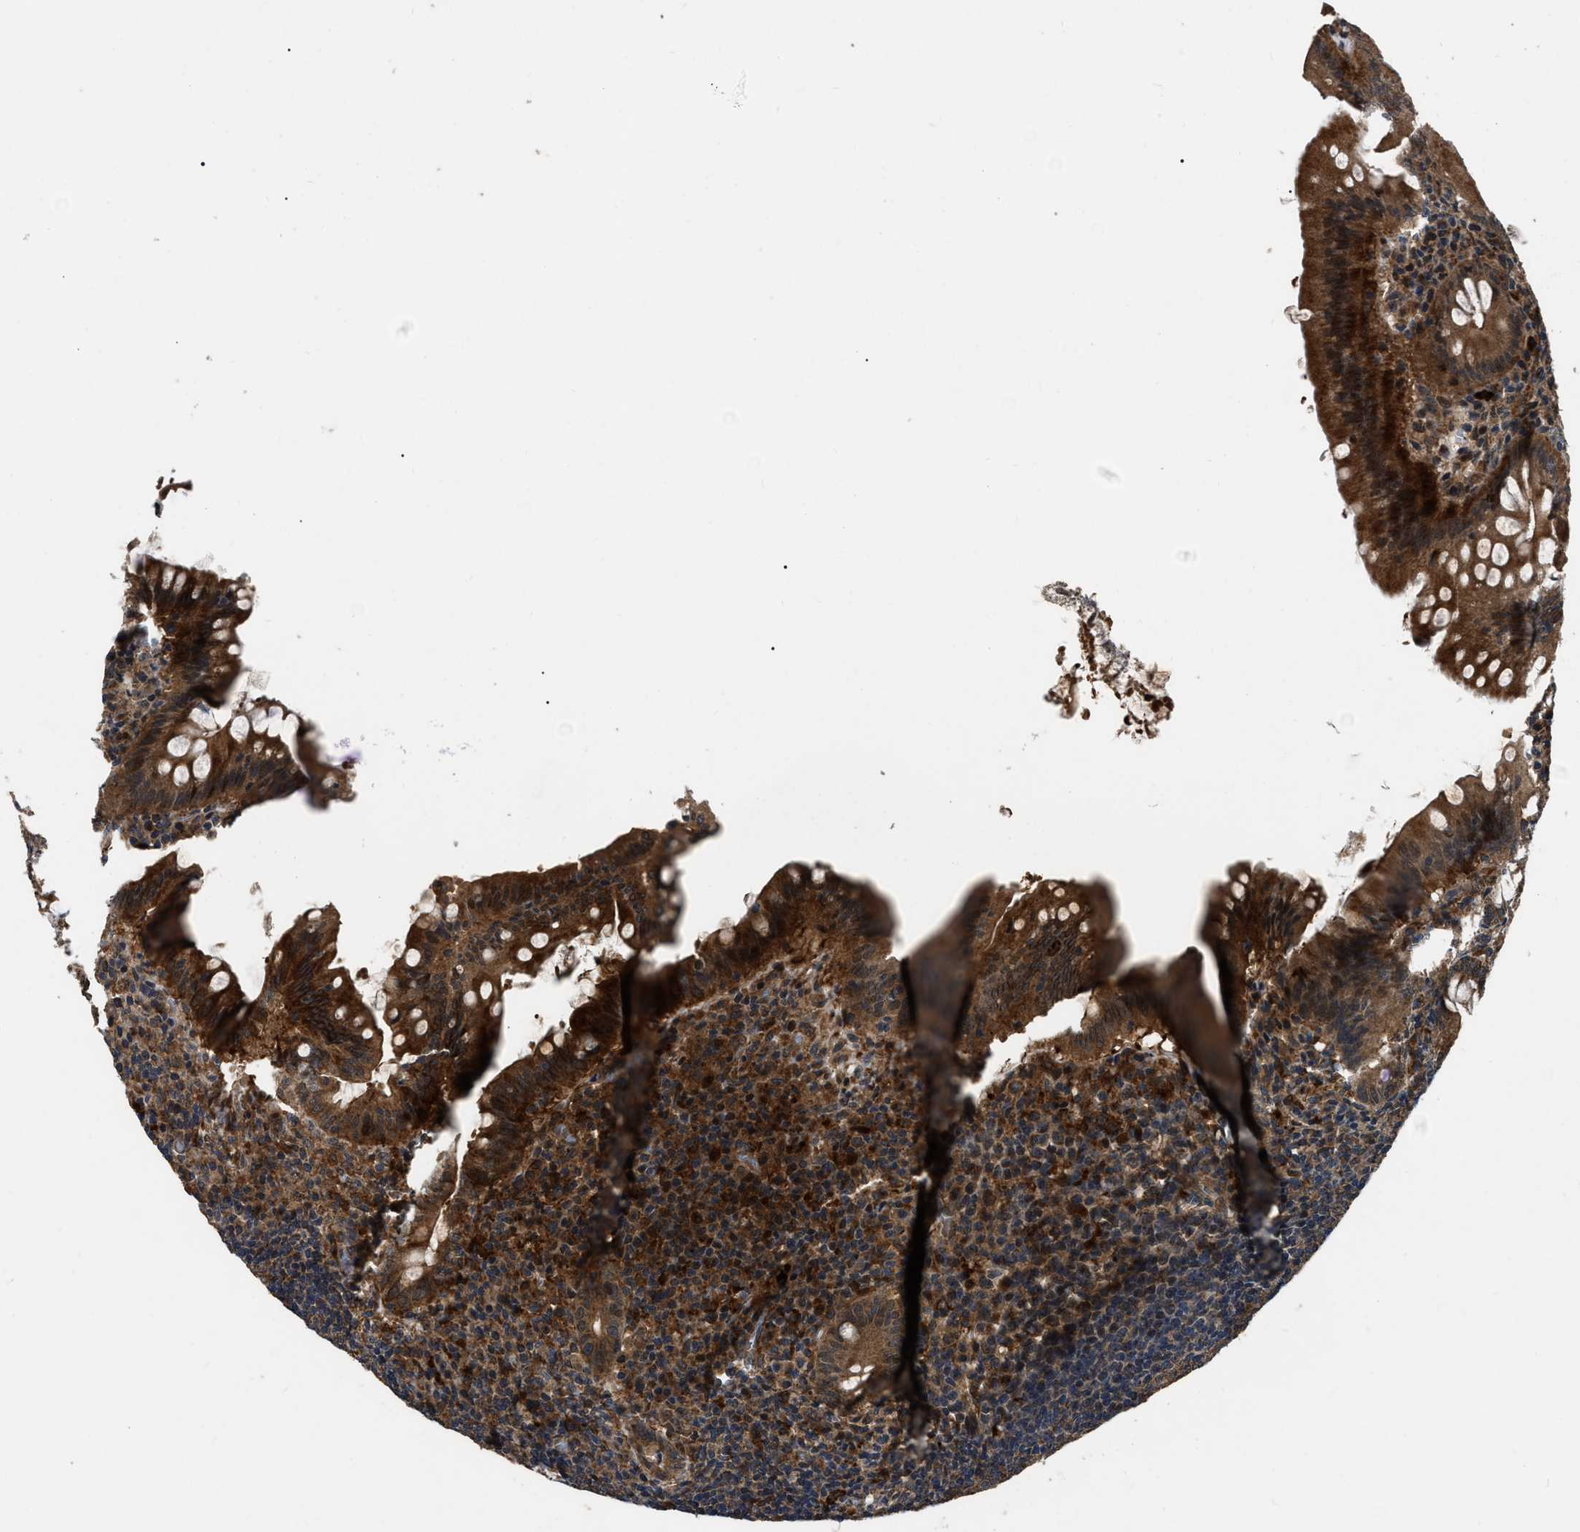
{"staining": {"intensity": "strong", "quantity": ">75%", "location": "cytoplasmic/membranous,nuclear"}, "tissue": "appendix", "cell_type": "Glandular cells", "image_type": "normal", "snomed": [{"axis": "morphology", "description": "Normal tissue, NOS"}, {"axis": "topography", "description": "Appendix"}], "caption": "Protein positivity by IHC reveals strong cytoplasmic/membranous,nuclear positivity in about >75% of glandular cells in normal appendix.", "gene": "PPWD1", "patient": {"sex": "male", "age": 56}}